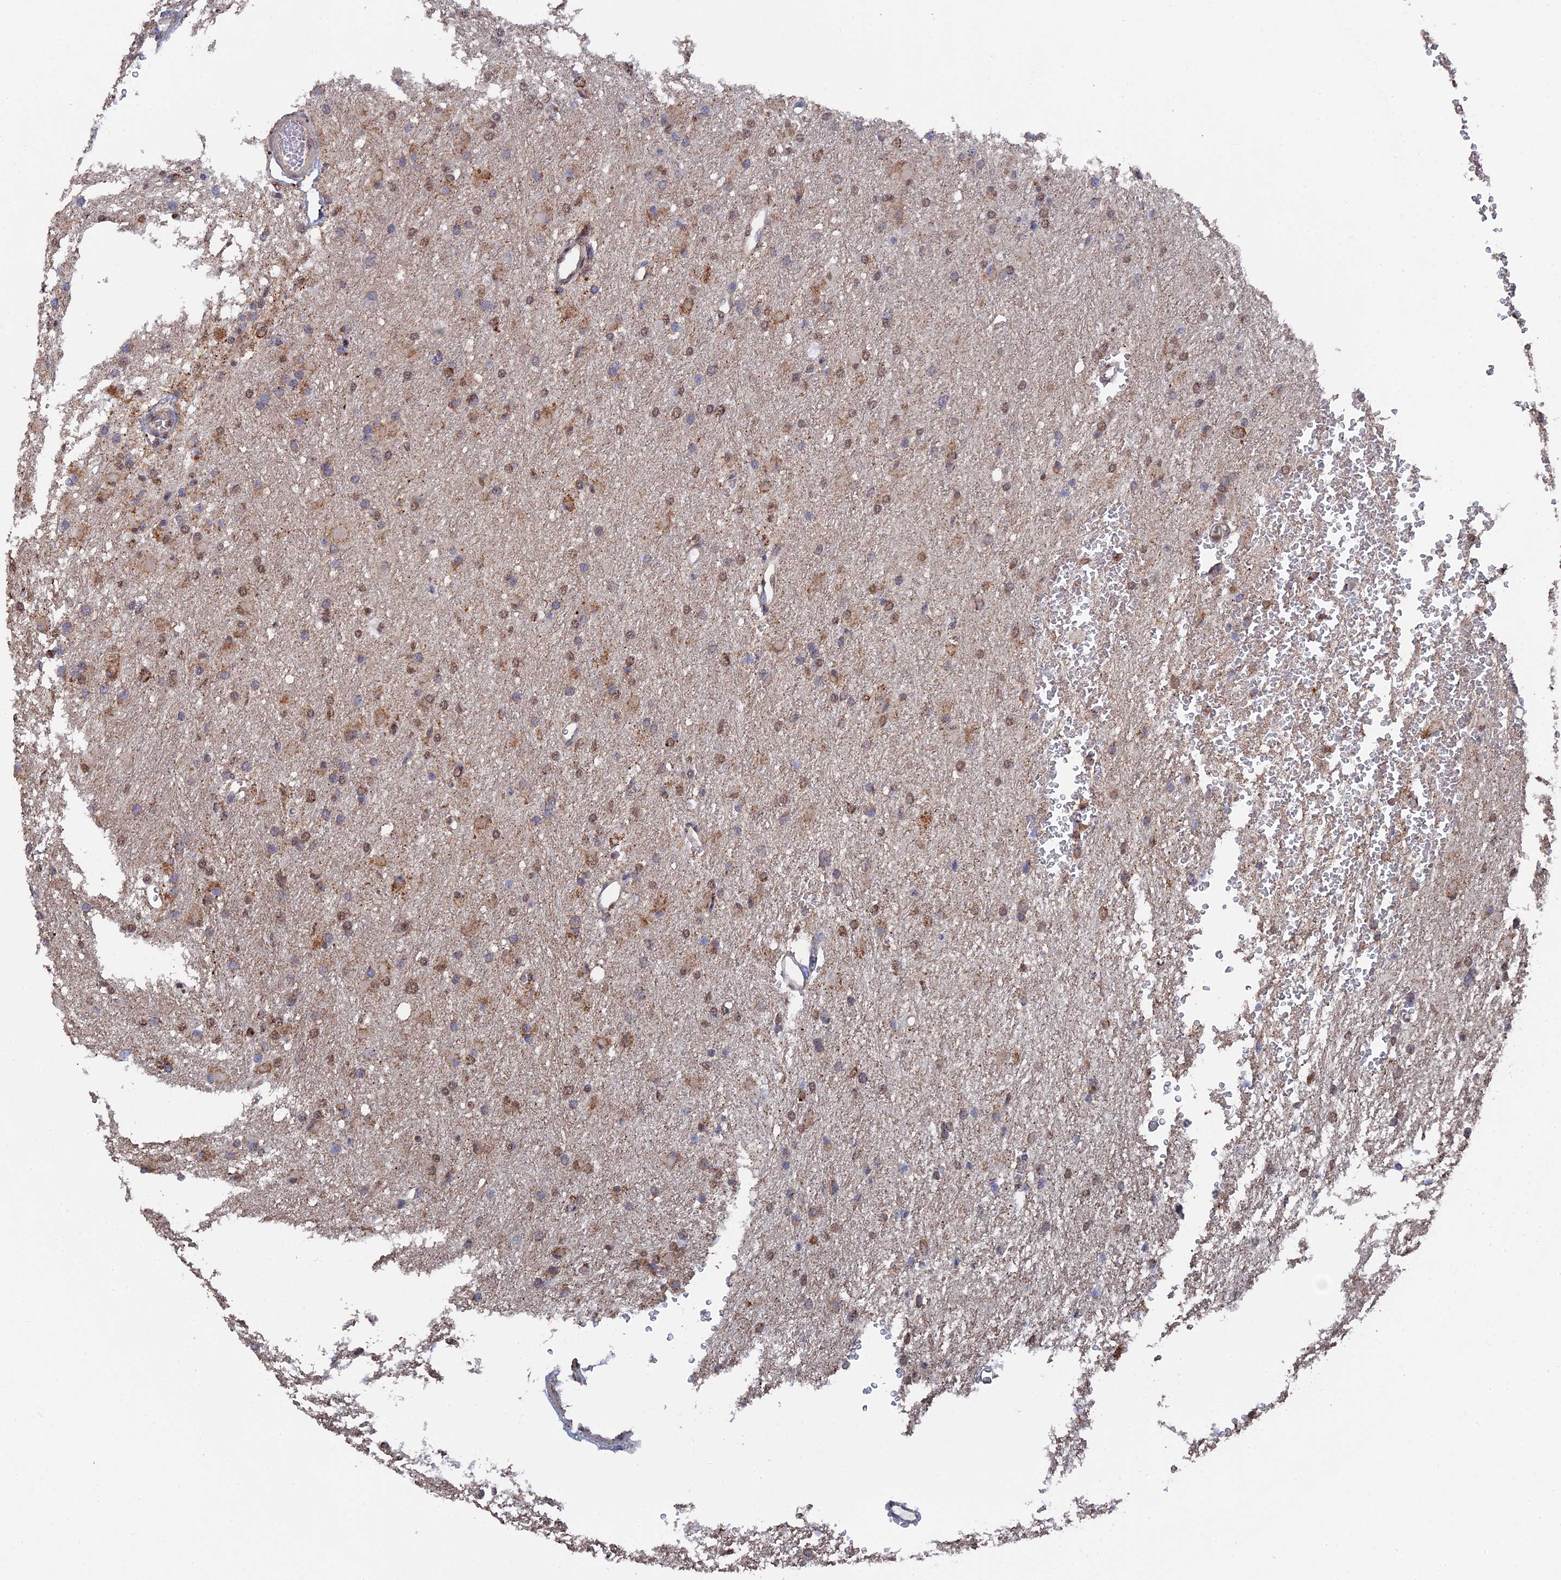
{"staining": {"intensity": "moderate", "quantity": ">75%", "location": "cytoplasmic/membranous,nuclear"}, "tissue": "glioma", "cell_type": "Tumor cells", "image_type": "cancer", "snomed": [{"axis": "morphology", "description": "Glioma, malignant, High grade"}, {"axis": "topography", "description": "Cerebral cortex"}], "caption": "Malignant high-grade glioma stained with a protein marker exhibits moderate staining in tumor cells.", "gene": "SMG9", "patient": {"sex": "female", "age": 36}}